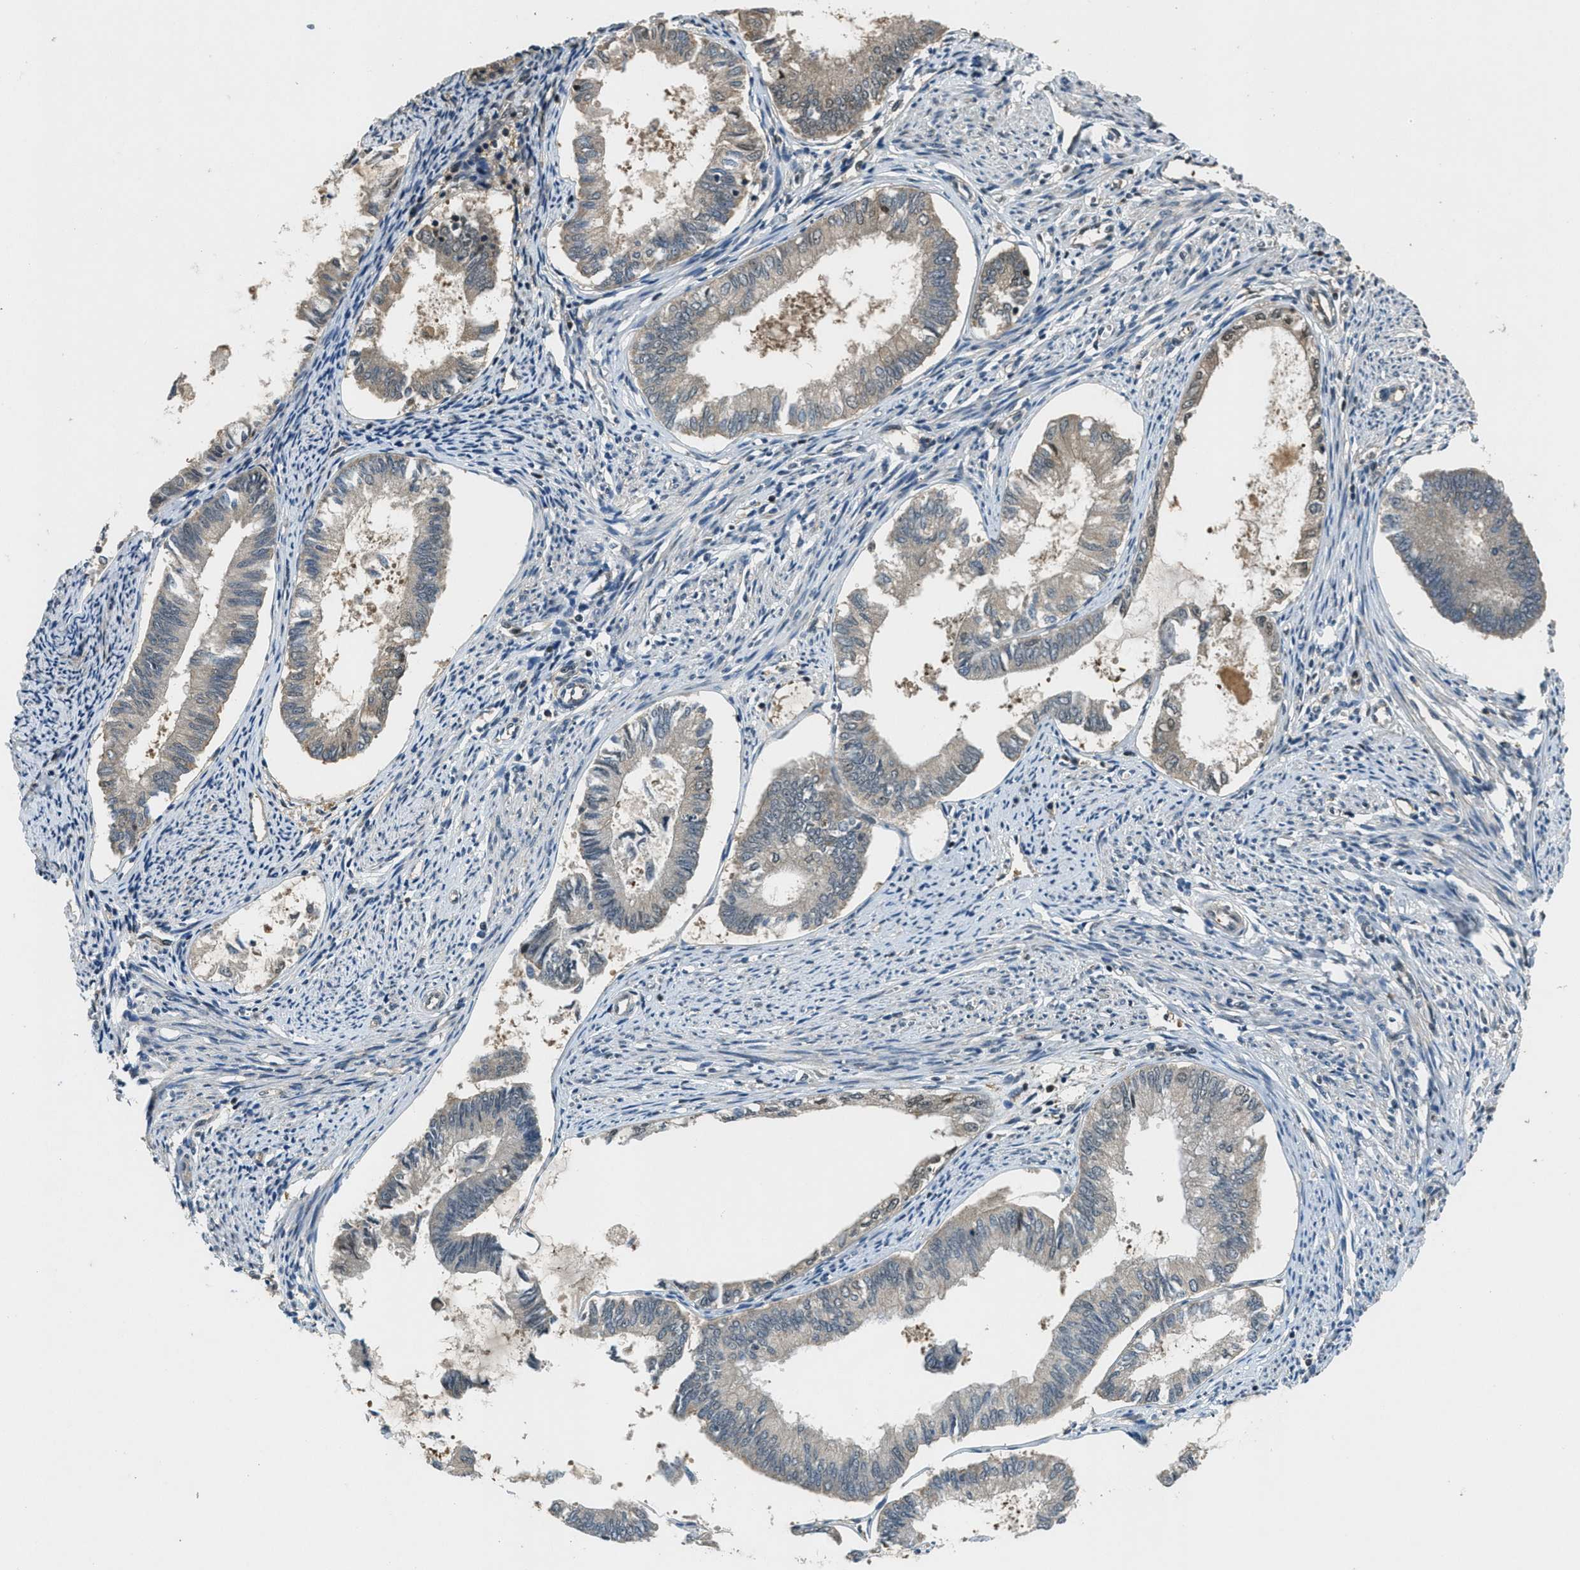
{"staining": {"intensity": "weak", "quantity": "<25%", "location": "cytoplasmic/membranous"}, "tissue": "endometrial cancer", "cell_type": "Tumor cells", "image_type": "cancer", "snomed": [{"axis": "morphology", "description": "Adenocarcinoma, NOS"}, {"axis": "topography", "description": "Endometrium"}], "caption": "The immunohistochemistry (IHC) image has no significant staining in tumor cells of adenocarcinoma (endometrial) tissue.", "gene": "DUSP6", "patient": {"sex": "female", "age": 86}}